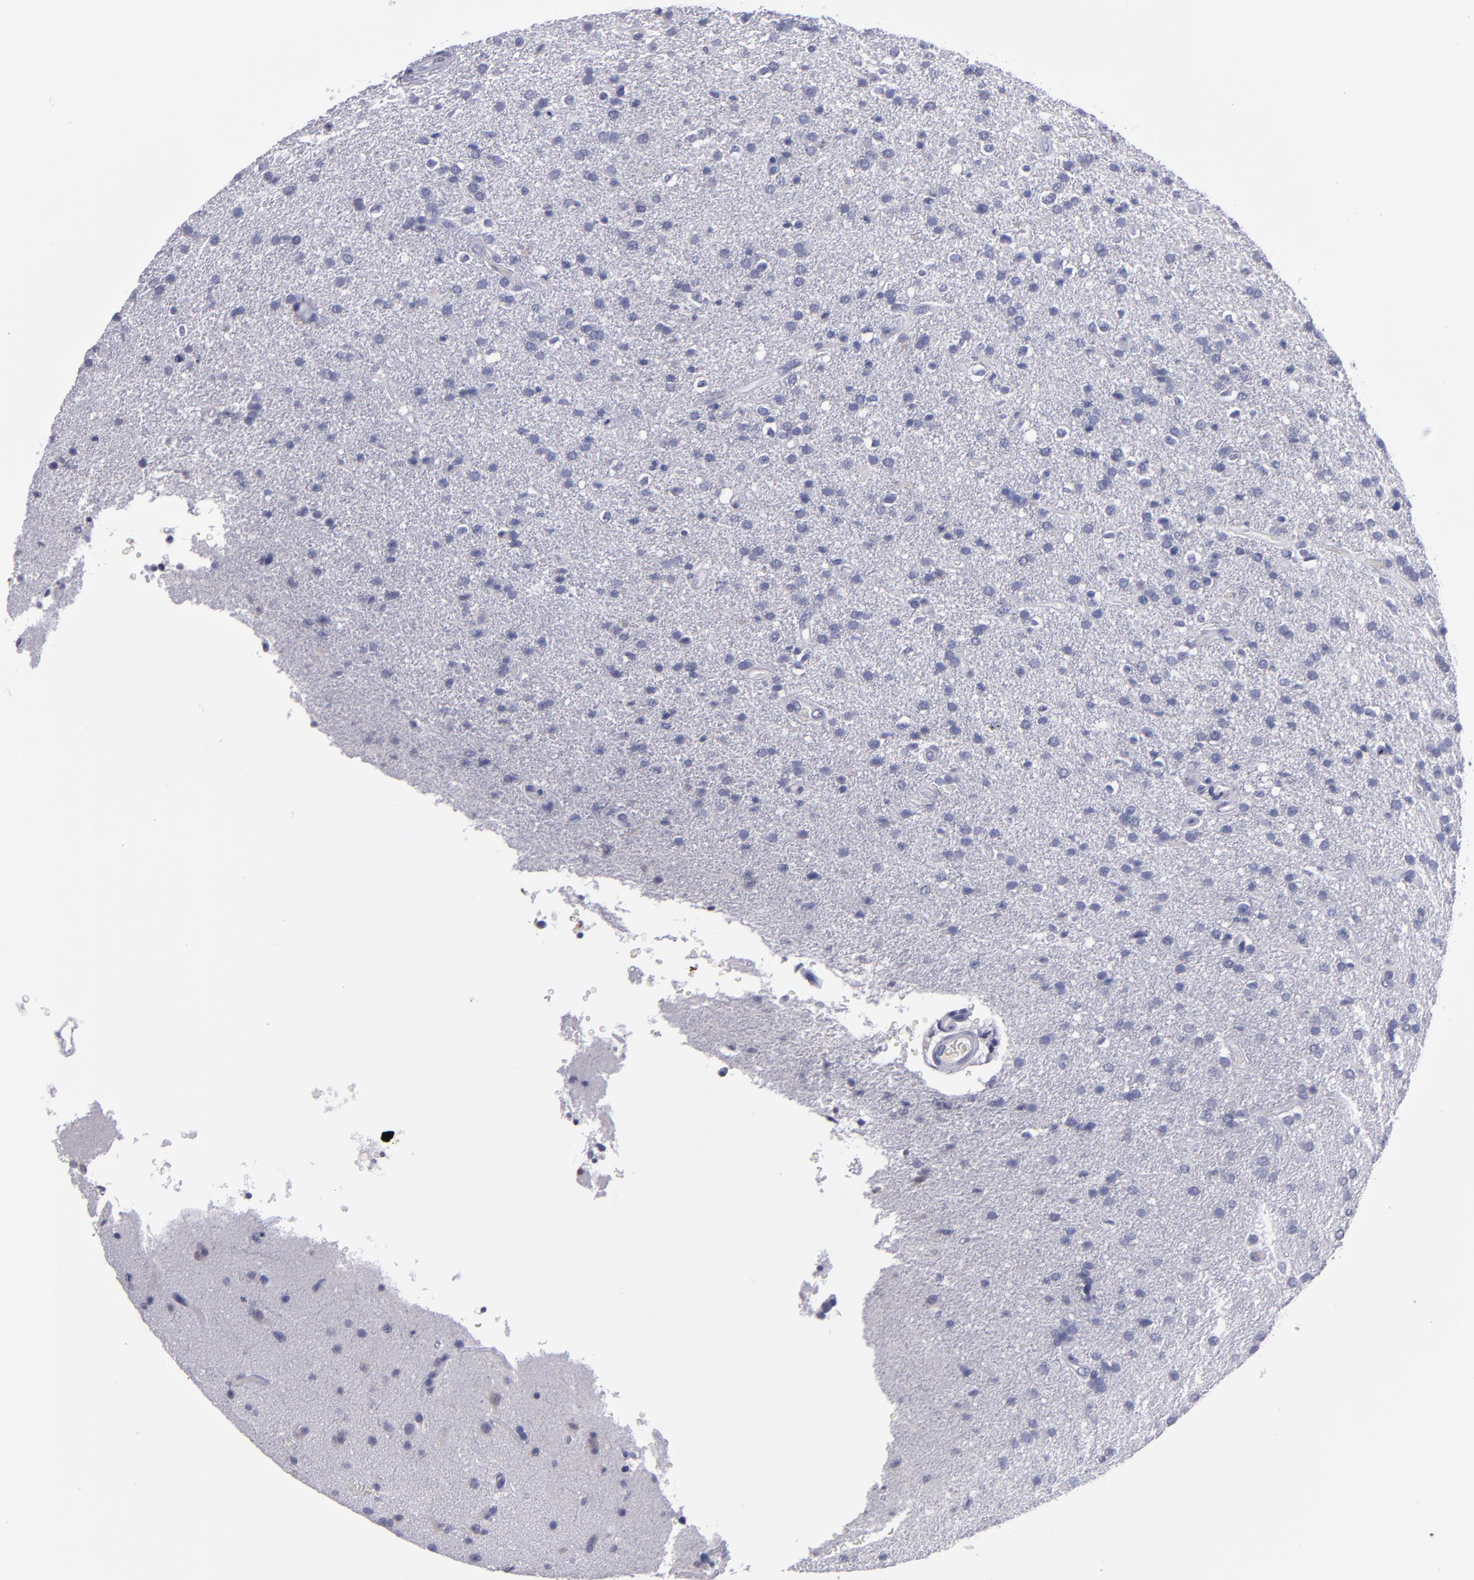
{"staining": {"intensity": "negative", "quantity": "none", "location": "none"}, "tissue": "glioma", "cell_type": "Tumor cells", "image_type": "cancer", "snomed": [{"axis": "morphology", "description": "Glioma, malignant, High grade"}, {"axis": "topography", "description": "Brain"}], "caption": "High power microscopy image of an immunohistochemistry histopathology image of glioma, revealing no significant expression in tumor cells.", "gene": "CDH3", "patient": {"sex": "male", "age": 33}}